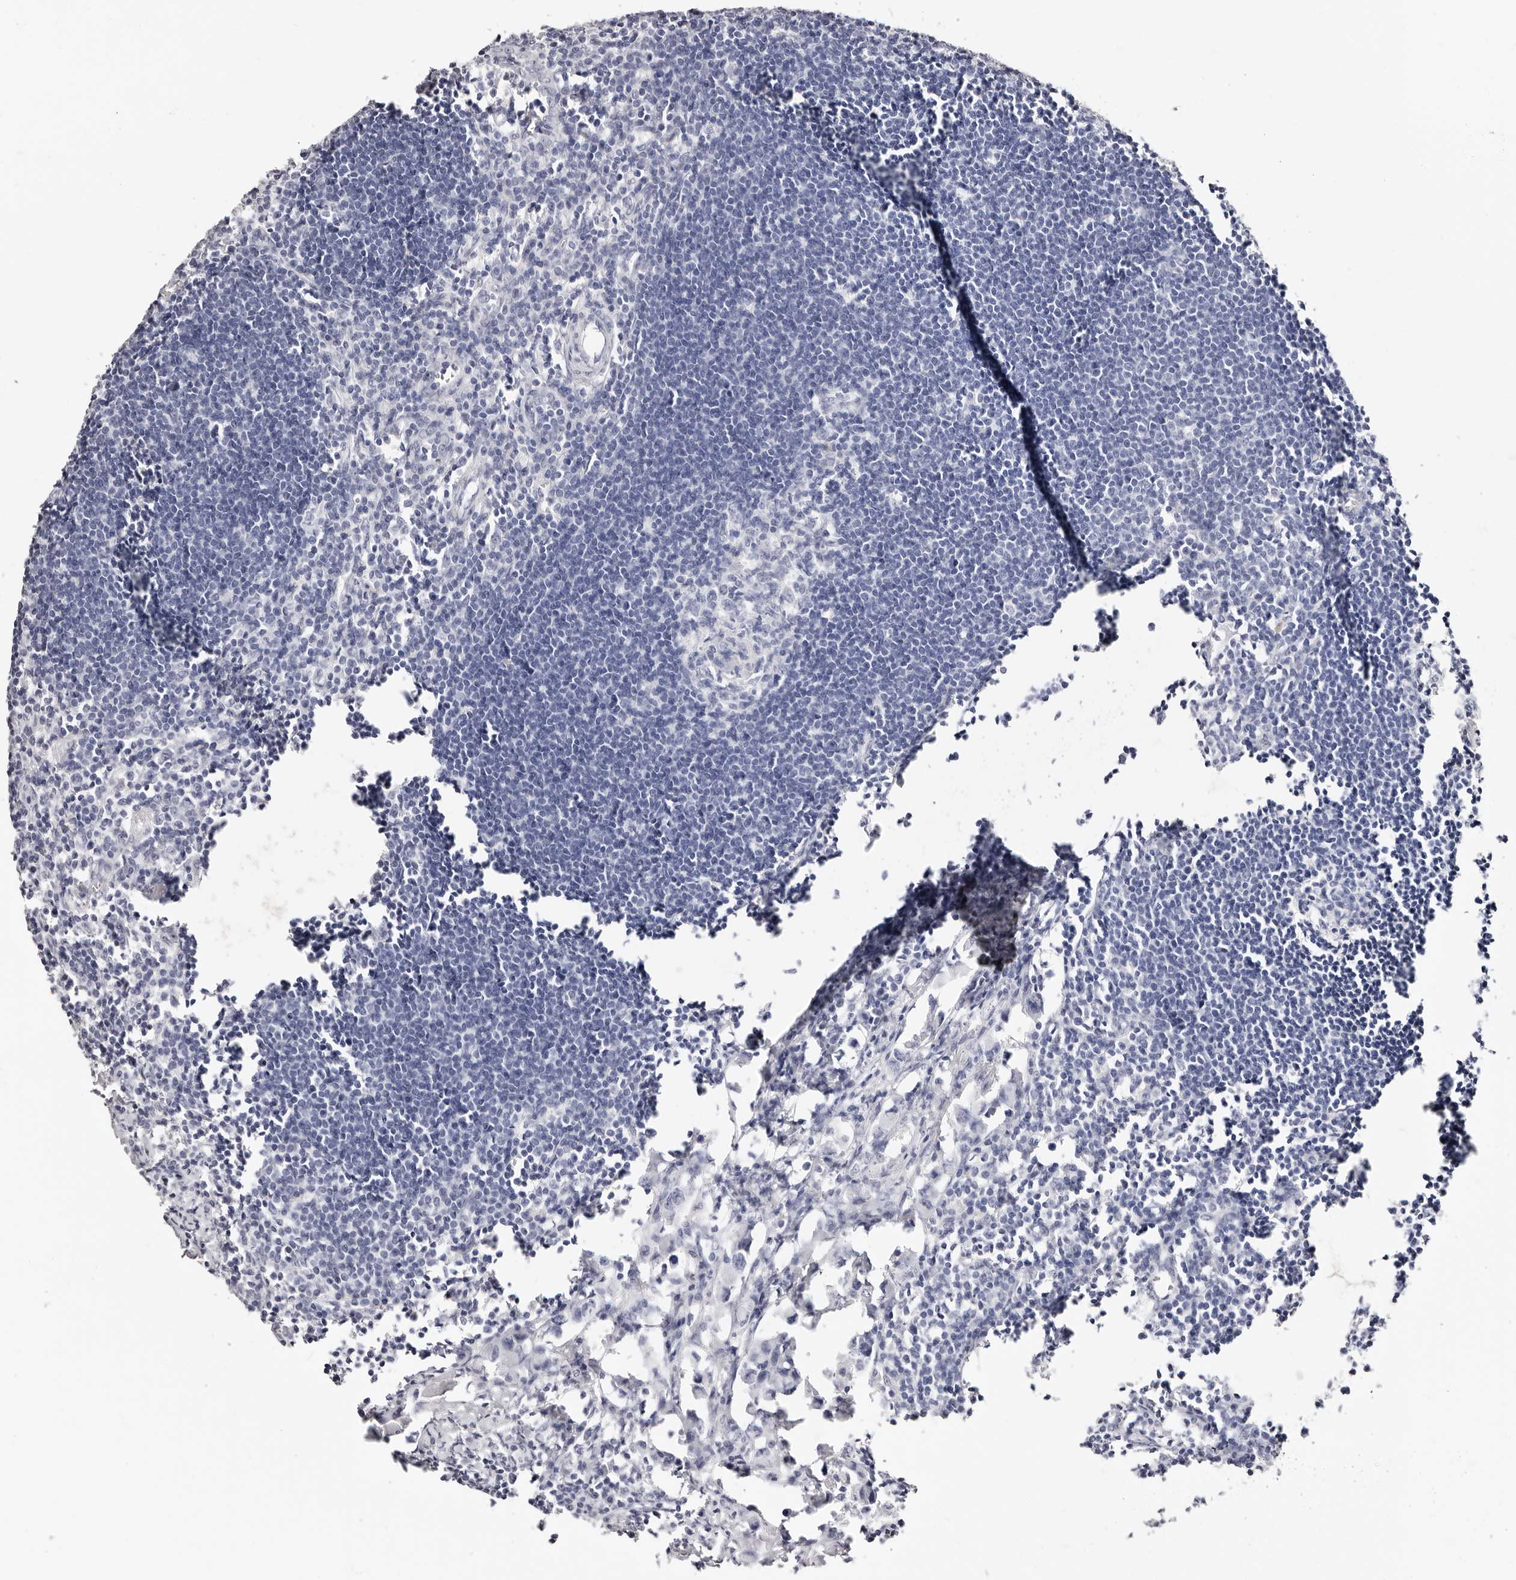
{"staining": {"intensity": "negative", "quantity": "none", "location": "none"}, "tissue": "lymph node", "cell_type": "Germinal center cells", "image_type": "normal", "snomed": [{"axis": "morphology", "description": "Normal tissue, NOS"}, {"axis": "morphology", "description": "Malignant melanoma, Metastatic site"}, {"axis": "topography", "description": "Lymph node"}], "caption": "Image shows no significant protein expression in germinal center cells of unremarkable lymph node.", "gene": "AKNAD1", "patient": {"sex": "male", "age": 41}}